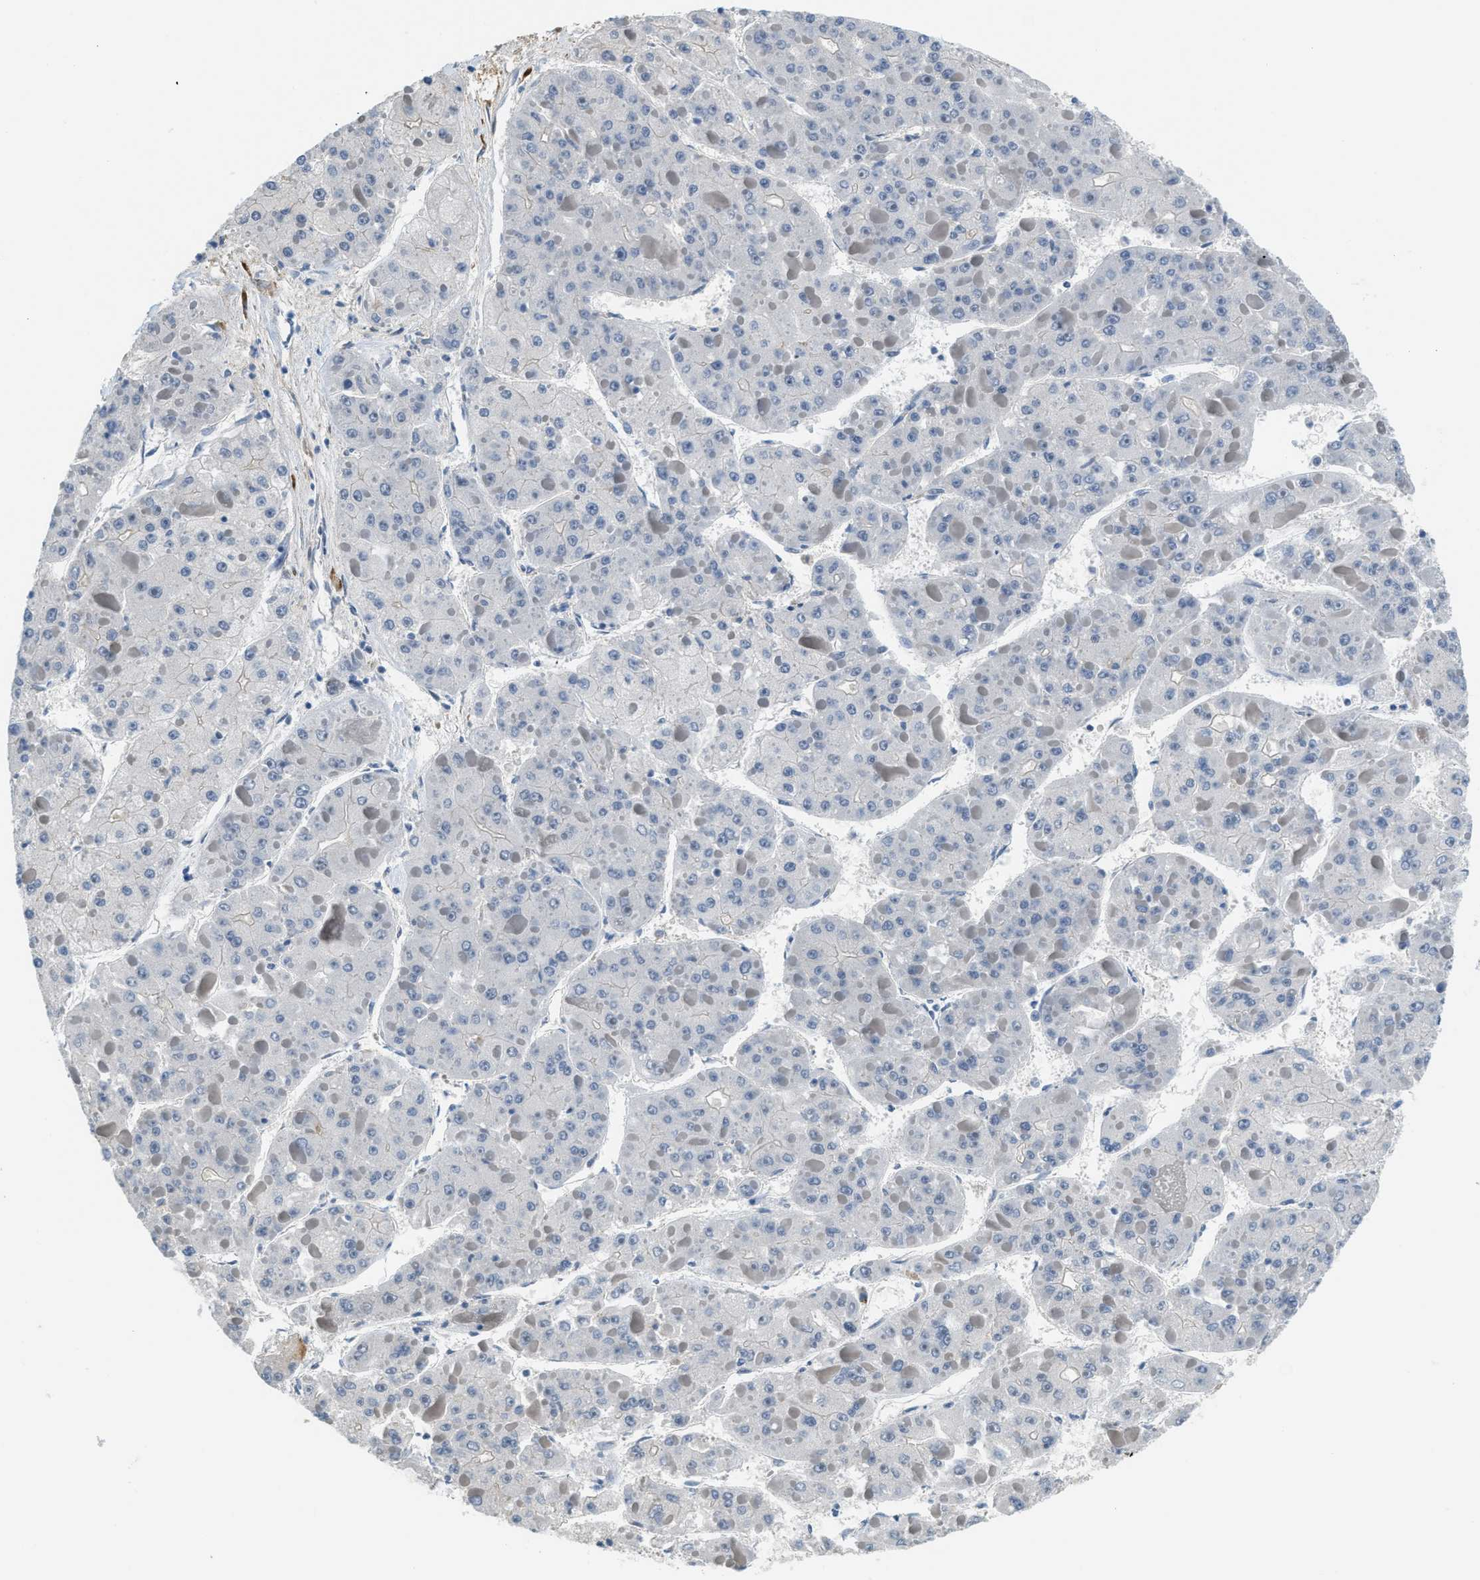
{"staining": {"intensity": "negative", "quantity": "none", "location": "none"}, "tissue": "liver cancer", "cell_type": "Tumor cells", "image_type": "cancer", "snomed": [{"axis": "morphology", "description": "Carcinoma, Hepatocellular, NOS"}, {"axis": "topography", "description": "Liver"}], "caption": "A photomicrograph of human hepatocellular carcinoma (liver) is negative for staining in tumor cells. Nuclei are stained in blue.", "gene": "TMEM154", "patient": {"sex": "female", "age": 73}}